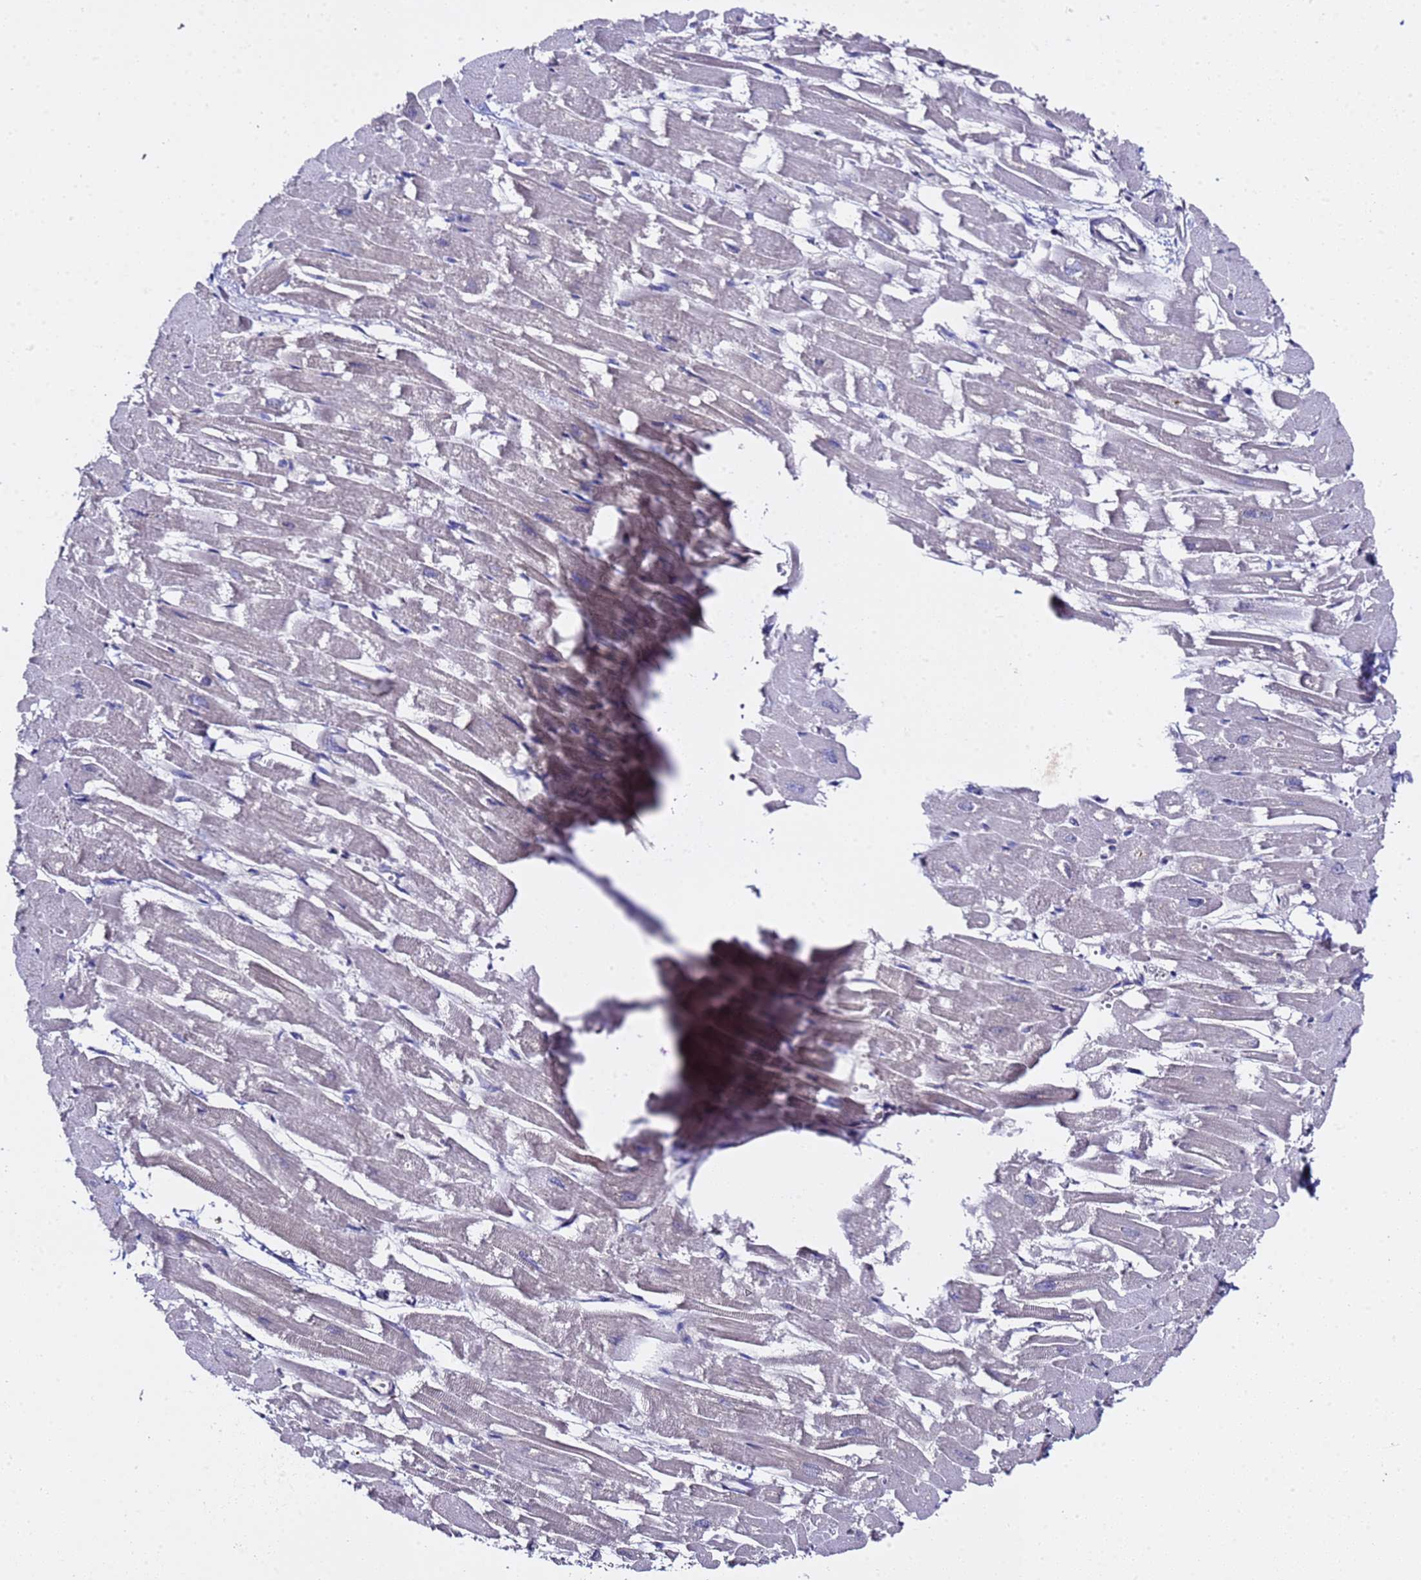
{"staining": {"intensity": "negative", "quantity": "none", "location": "none"}, "tissue": "heart muscle", "cell_type": "Cardiomyocytes", "image_type": "normal", "snomed": [{"axis": "morphology", "description": "Normal tissue, NOS"}, {"axis": "topography", "description": "Heart"}], "caption": "Immunohistochemistry (IHC) image of unremarkable heart muscle stained for a protein (brown), which reveals no positivity in cardiomyocytes.", "gene": "ALG3", "patient": {"sex": "male", "age": 54}}